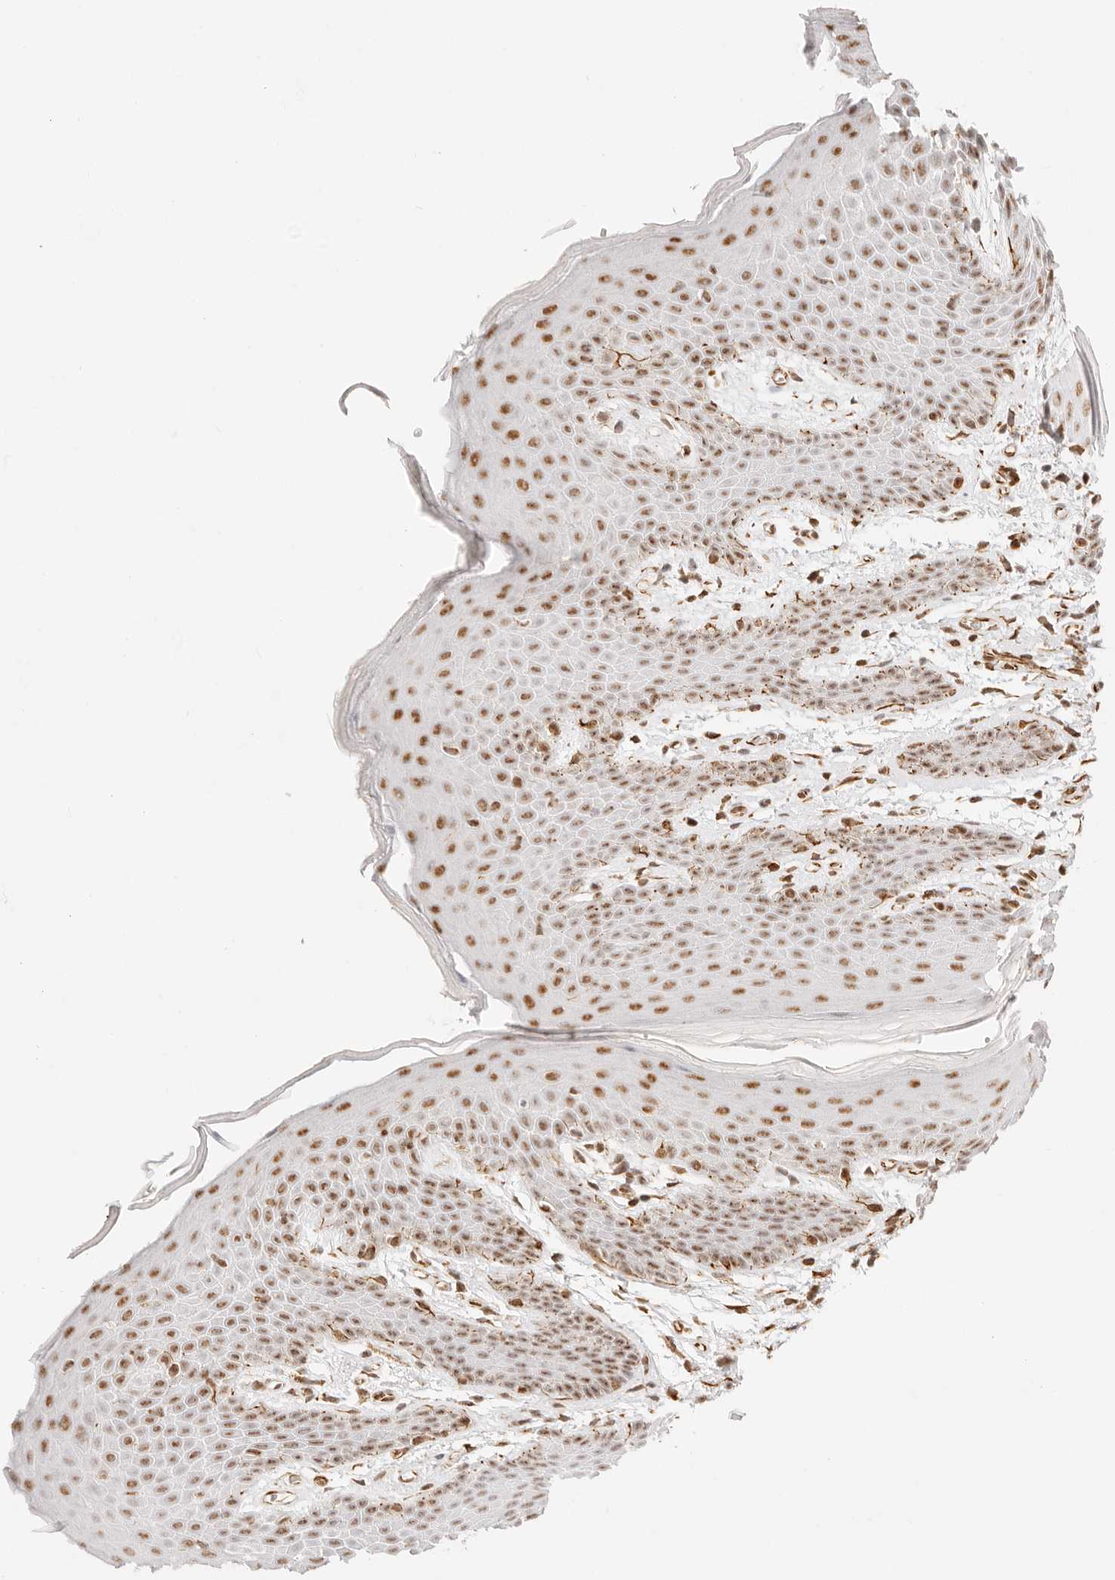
{"staining": {"intensity": "moderate", "quantity": ">75%", "location": "nuclear"}, "tissue": "skin", "cell_type": "Epidermal cells", "image_type": "normal", "snomed": [{"axis": "morphology", "description": "Normal tissue, NOS"}, {"axis": "topography", "description": "Anal"}], "caption": "Epidermal cells reveal medium levels of moderate nuclear staining in about >75% of cells in normal skin.", "gene": "ZC3H11A", "patient": {"sex": "male", "age": 74}}